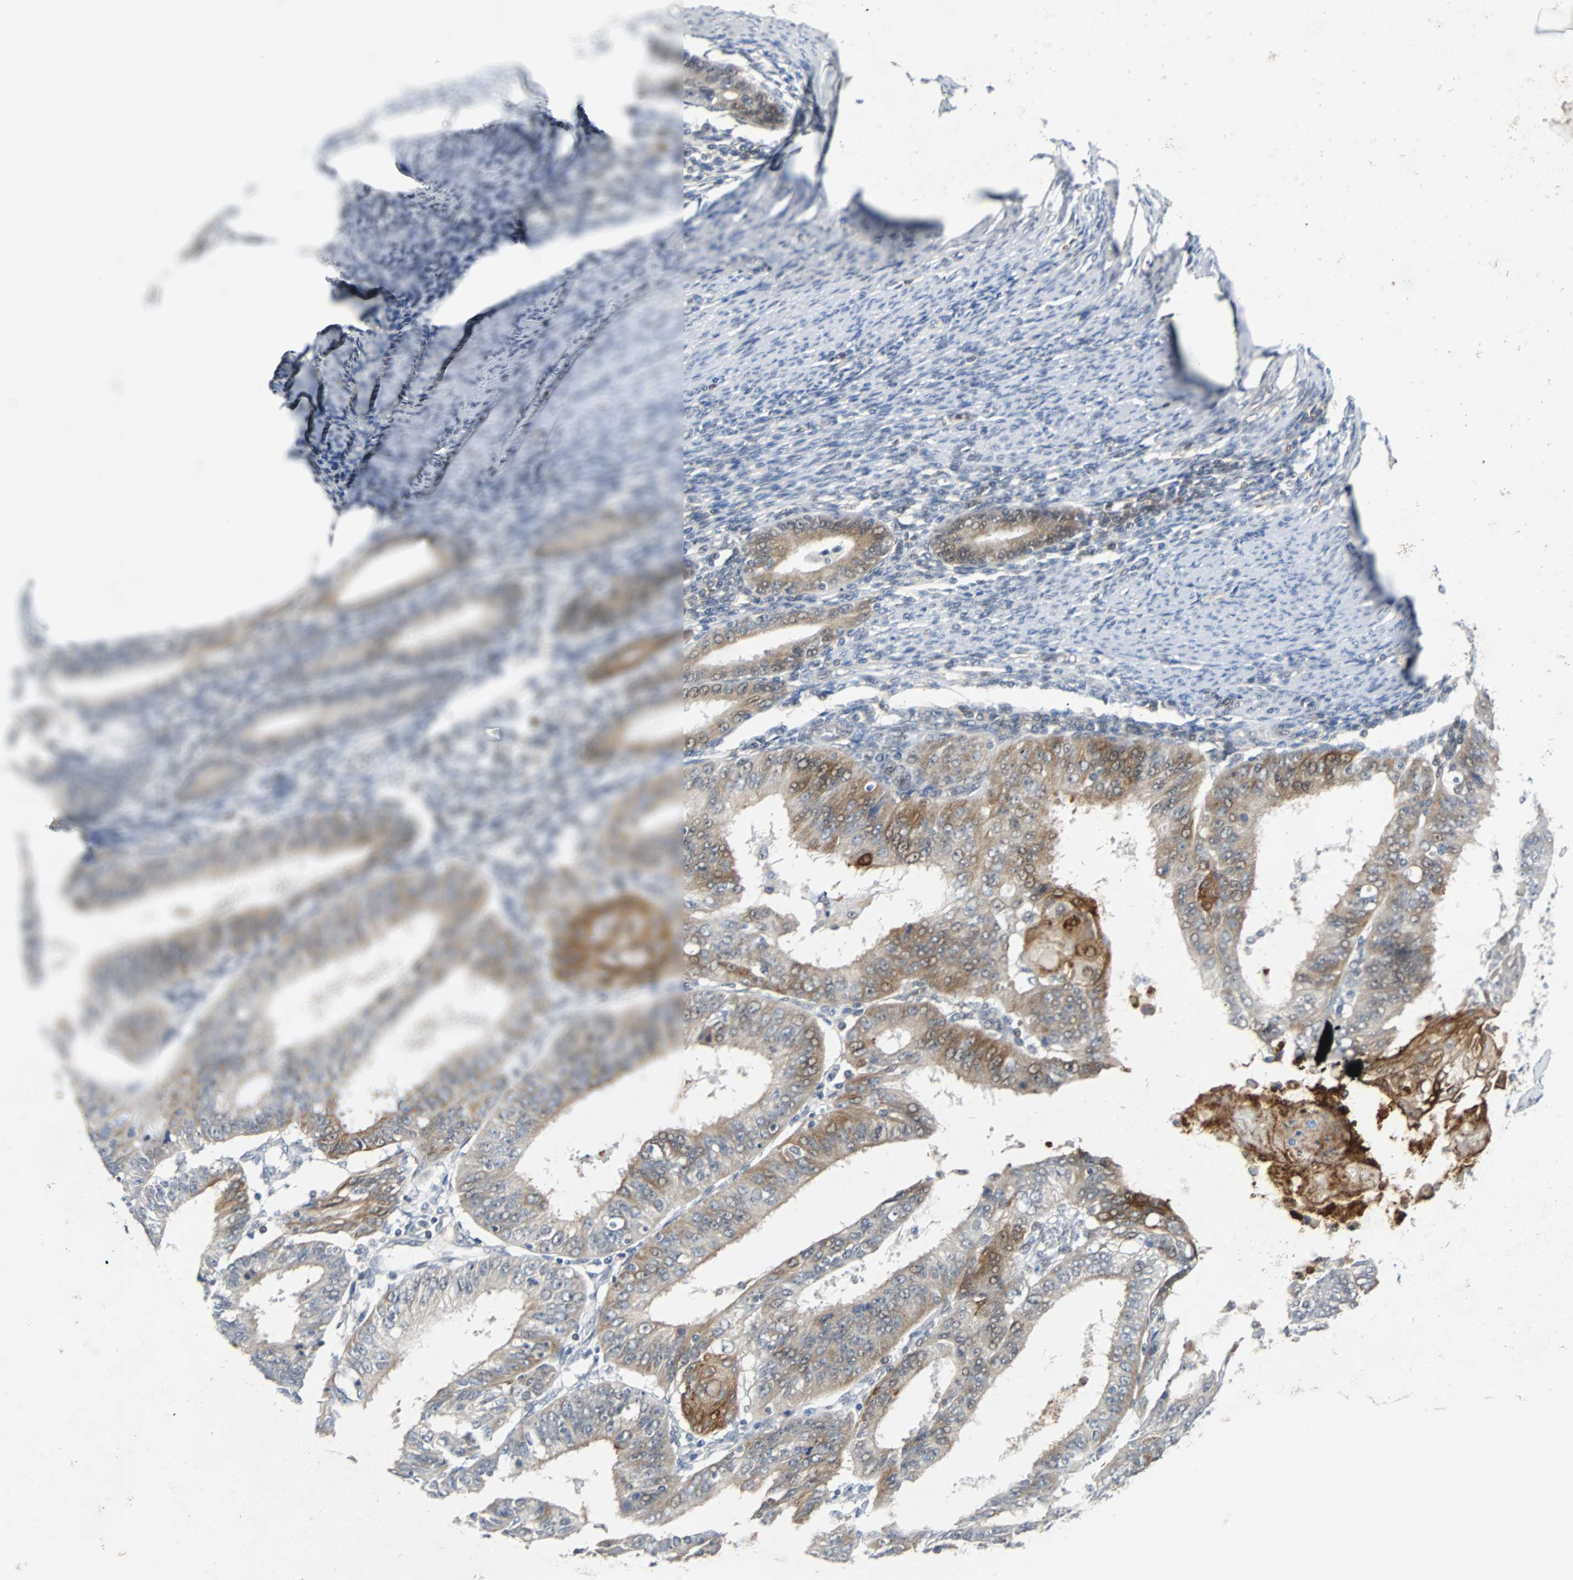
{"staining": {"intensity": "moderate", "quantity": ">75%", "location": "cytoplasmic/membranous"}, "tissue": "endometrial cancer", "cell_type": "Tumor cells", "image_type": "cancer", "snomed": [{"axis": "morphology", "description": "Adenocarcinoma, NOS"}, {"axis": "topography", "description": "Endometrium"}], "caption": "Immunohistochemical staining of endometrial adenocarcinoma displays moderate cytoplasmic/membranous protein expression in approximately >75% of tumor cells.", "gene": "SIRT1", "patient": {"sex": "female", "age": 42}}